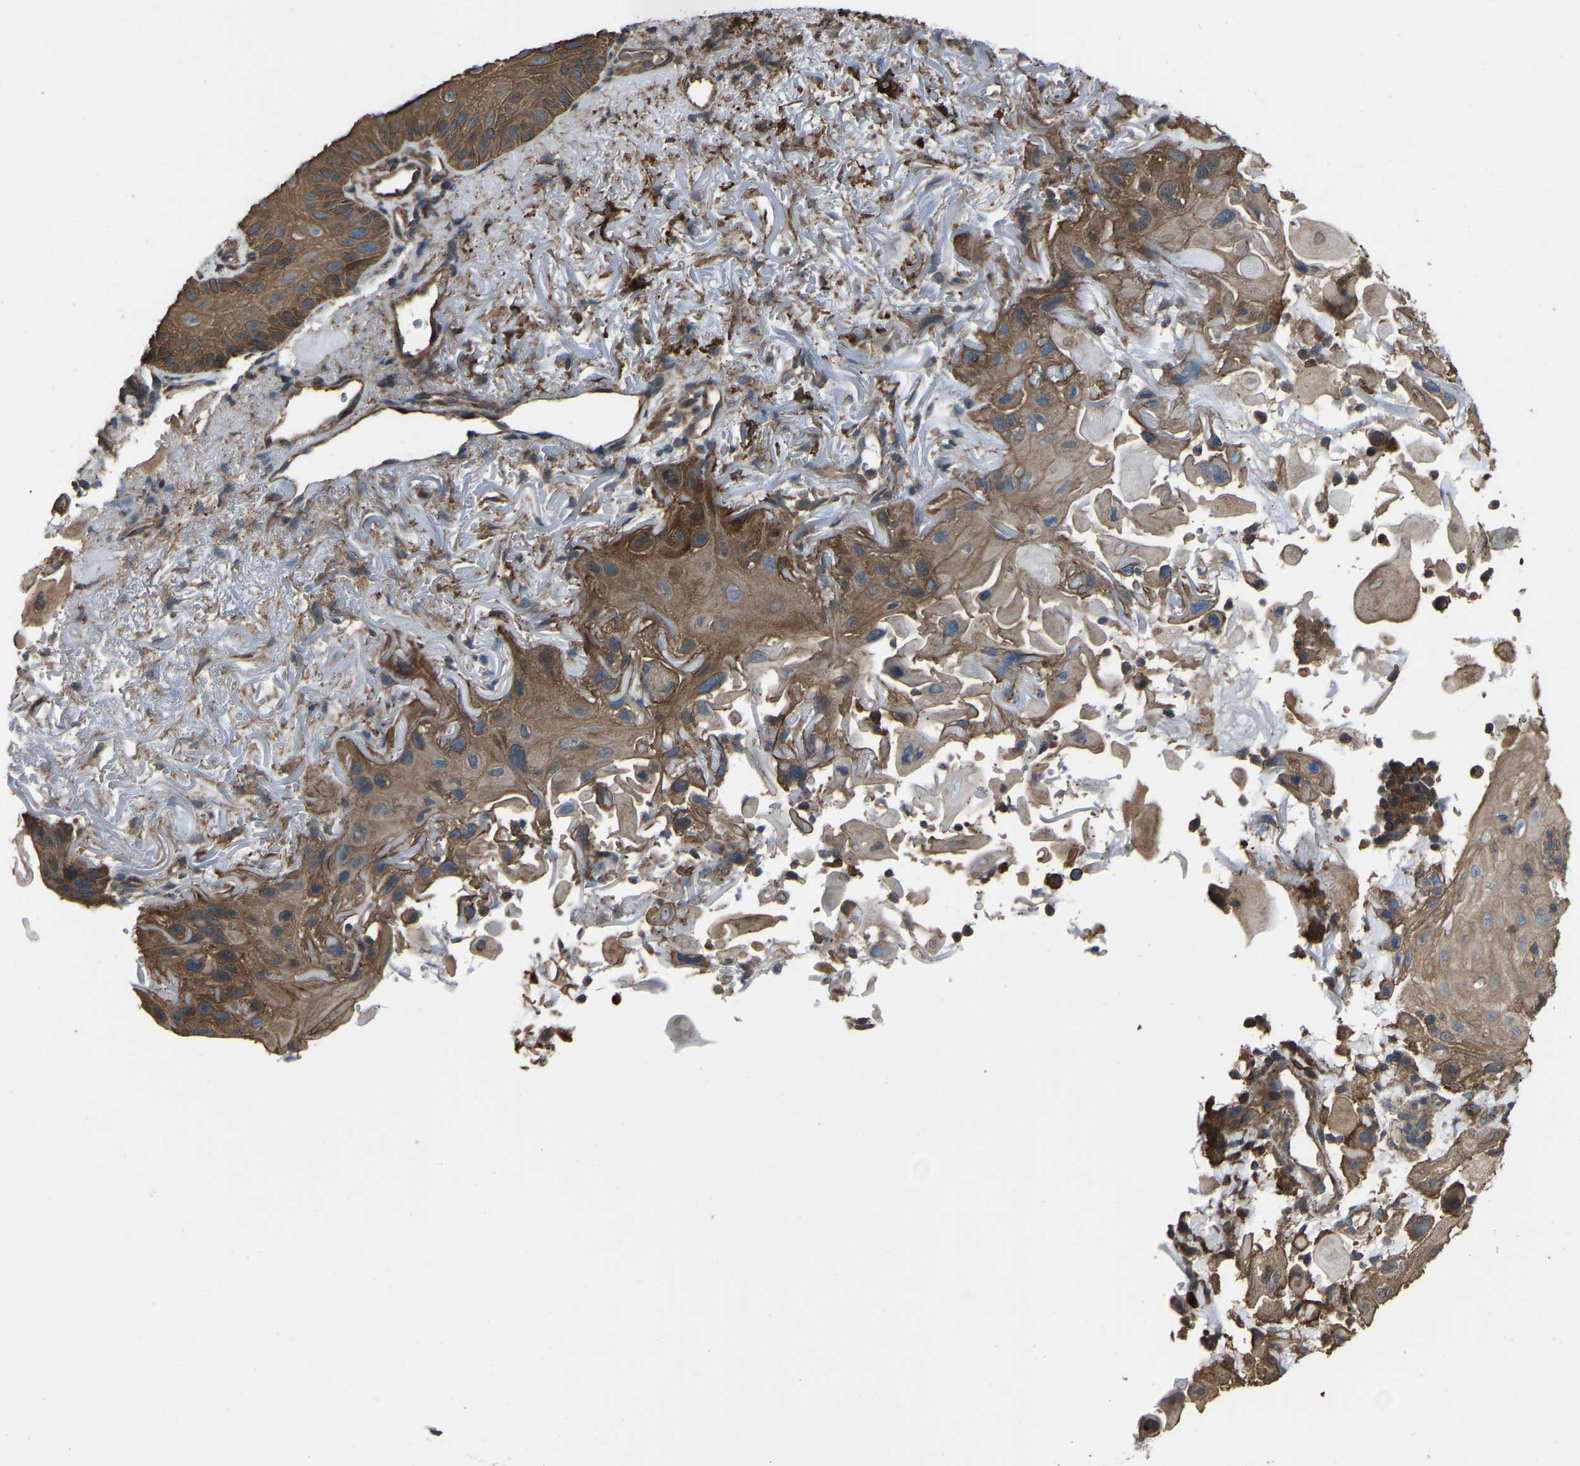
{"staining": {"intensity": "moderate", "quantity": ">75%", "location": "cytoplasmic/membranous"}, "tissue": "skin cancer", "cell_type": "Tumor cells", "image_type": "cancer", "snomed": [{"axis": "morphology", "description": "Squamous cell carcinoma, NOS"}, {"axis": "topography", "description": "Skin"}], "caption": "The immunohistochemical stain highlights moderate cytoplasmic/membranous expression in tumor cells of skin squamous cell carcinoma tissue.", "gene": "SLC4A2", "patient": {"sex": "female", "age": 77}}